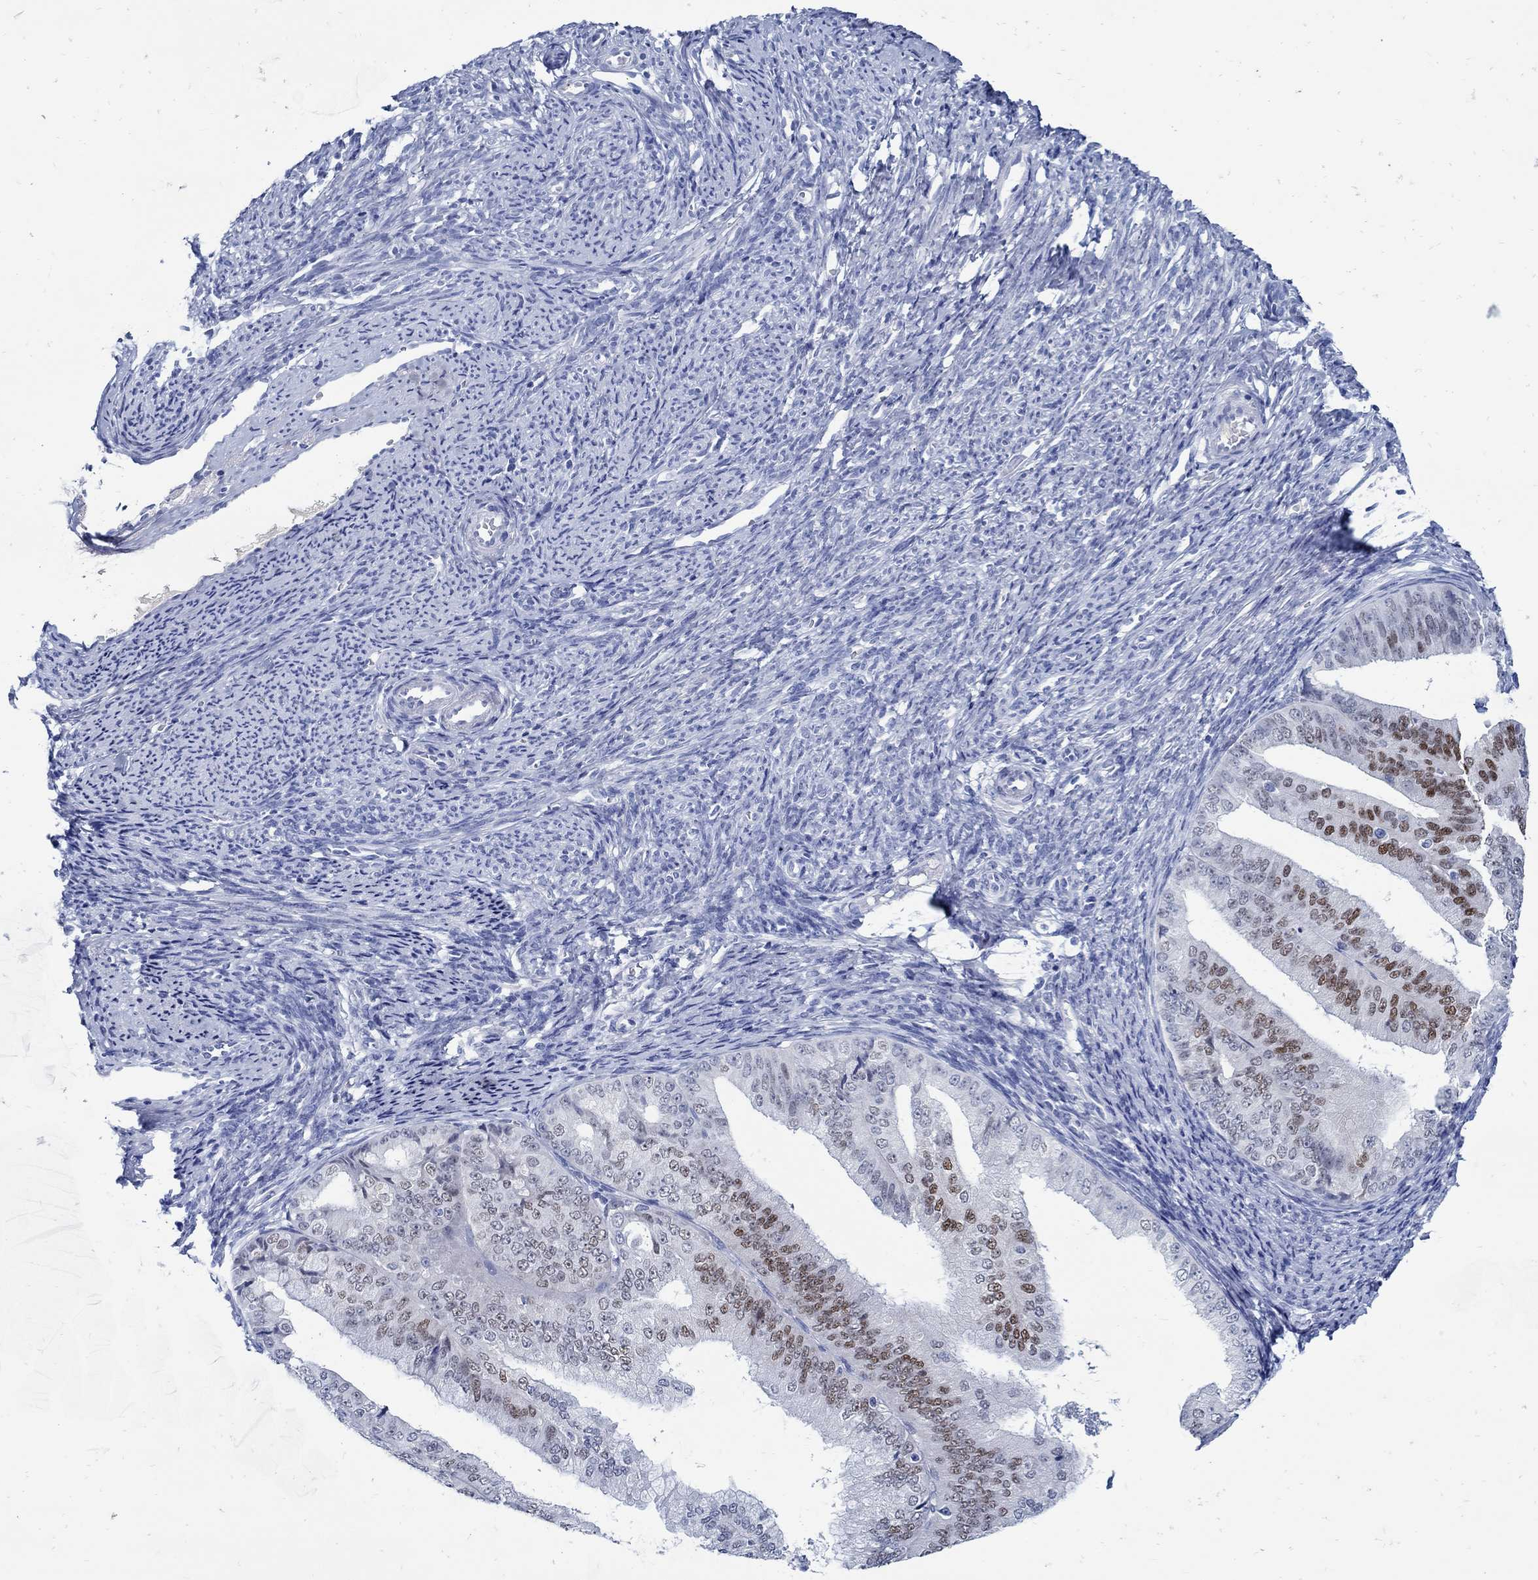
{"staining": {"intensity": "strong", "quantity": "<25%", "location": "nuclear"}, "tissue": "endometrial cancer", "cell_type": "Tumor cells", "image_type": "cancer", "snomed": [{"axis": "morphology", "description": "Adenocarcinoma, NOS"}, {"axis": "topography", "description": "Endometrium"}], "caption": "This is an image of immunohistochemistry staining of endometrial adenocarcinoma, which shows strong positivity in the nuclear of tumor cells.", "gene": "PAX9", "patient": {"sex": "female", "age": 63}}